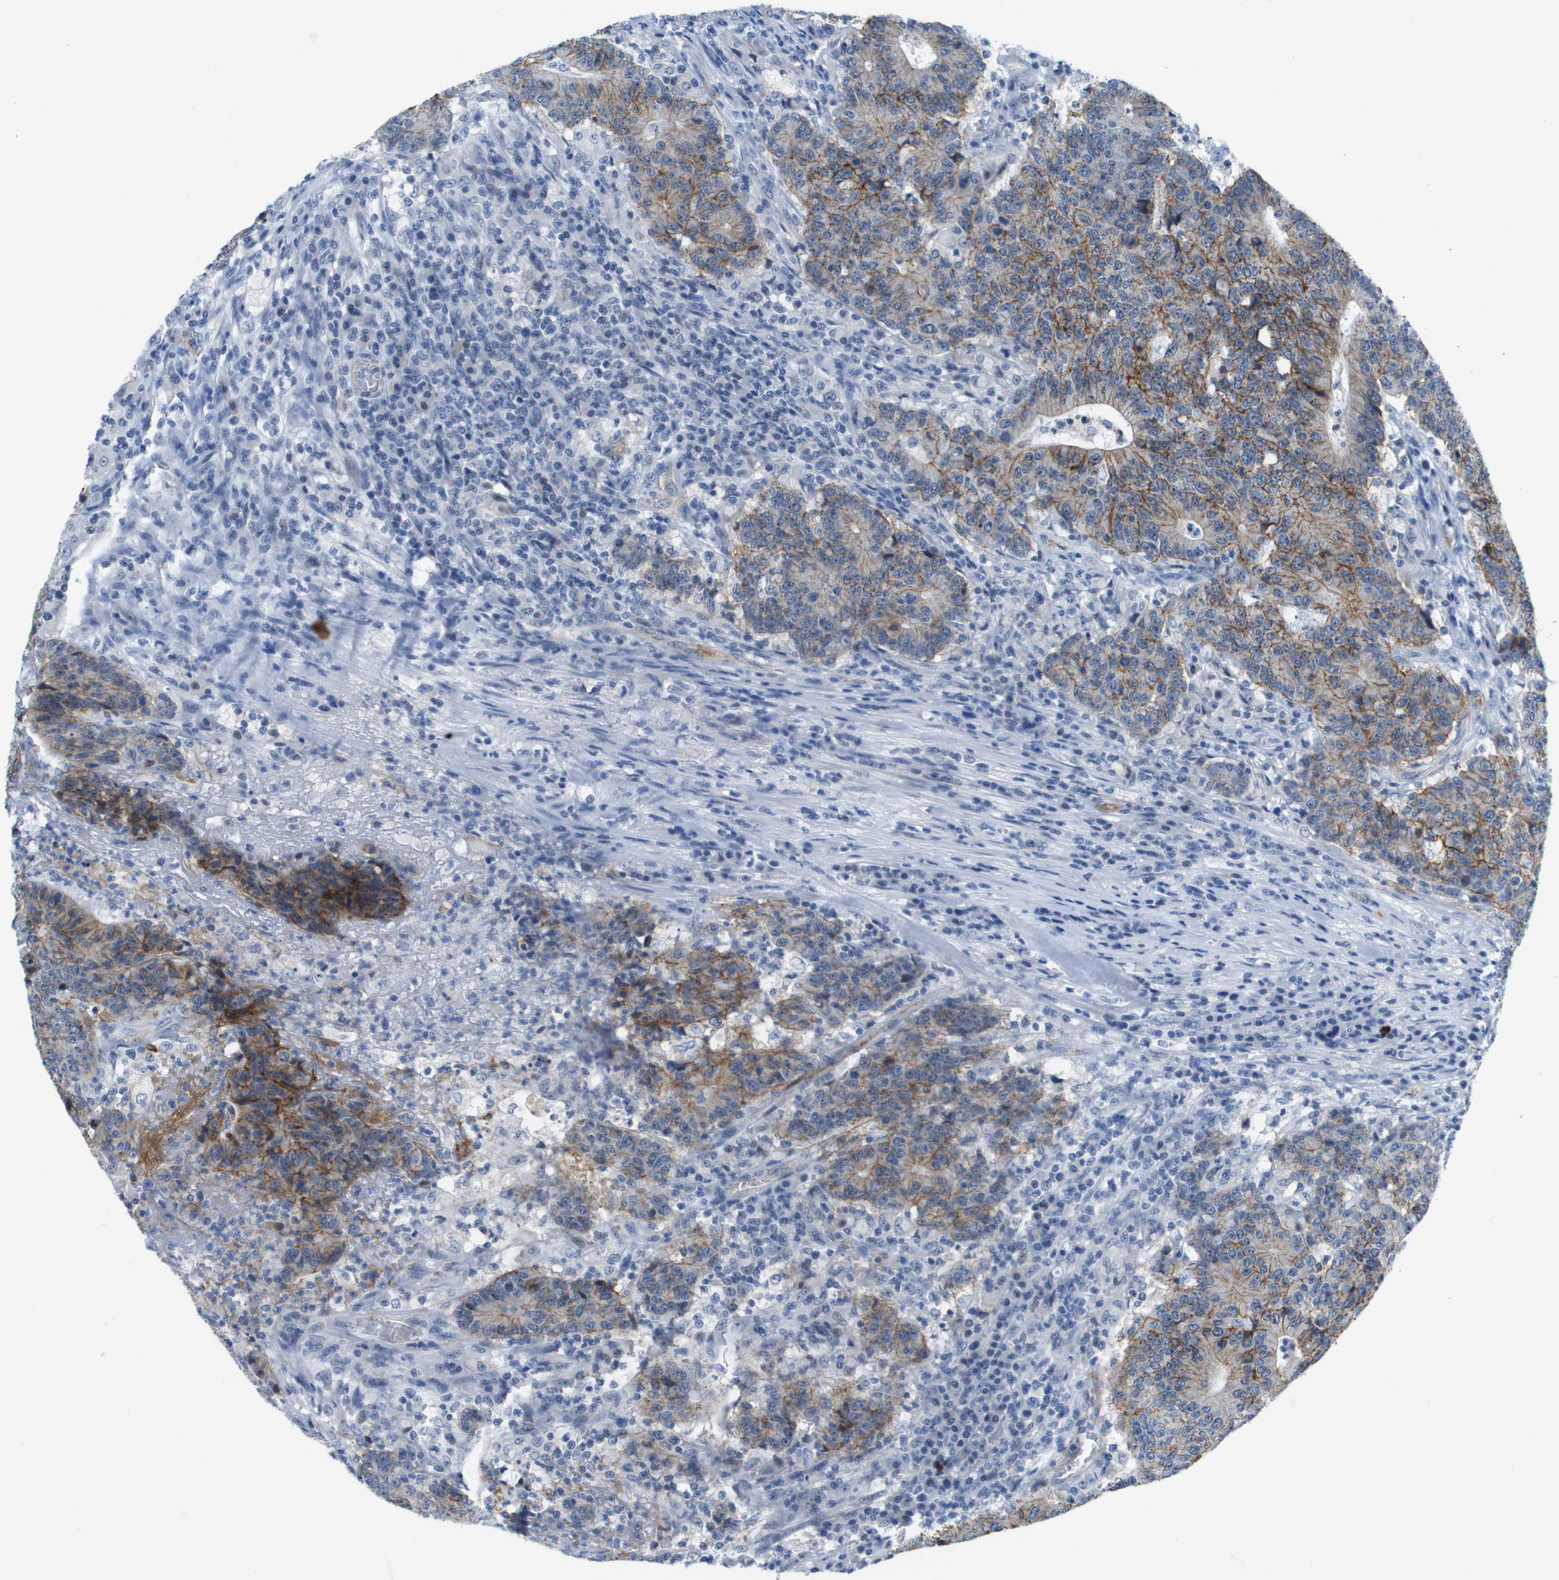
{"staining": {"intensity": "moderate", "quantity": ">75%", "location": "cytoplasmic/membranous"}, "tissue": "colorectal cancer", "cell_type": "Tumor cells", "image_type": "cancer", "snomed": [{"axis": "morphology", "description": "Normal tissue, NOS"}, {"axis": "morphology", "description": "Adenocarcinoma, NOS"}, {"axis": "topography", "description": "Colon"}], "caption": "Immunohistochemical staining of human colorectal adenocarcinoma shows medium levels of moderate cytoplasmic/membranous protein expression in about >75% of tumor cells.", "gene": "ITGA6", "patient": {"sex": "female", "age": 75}}